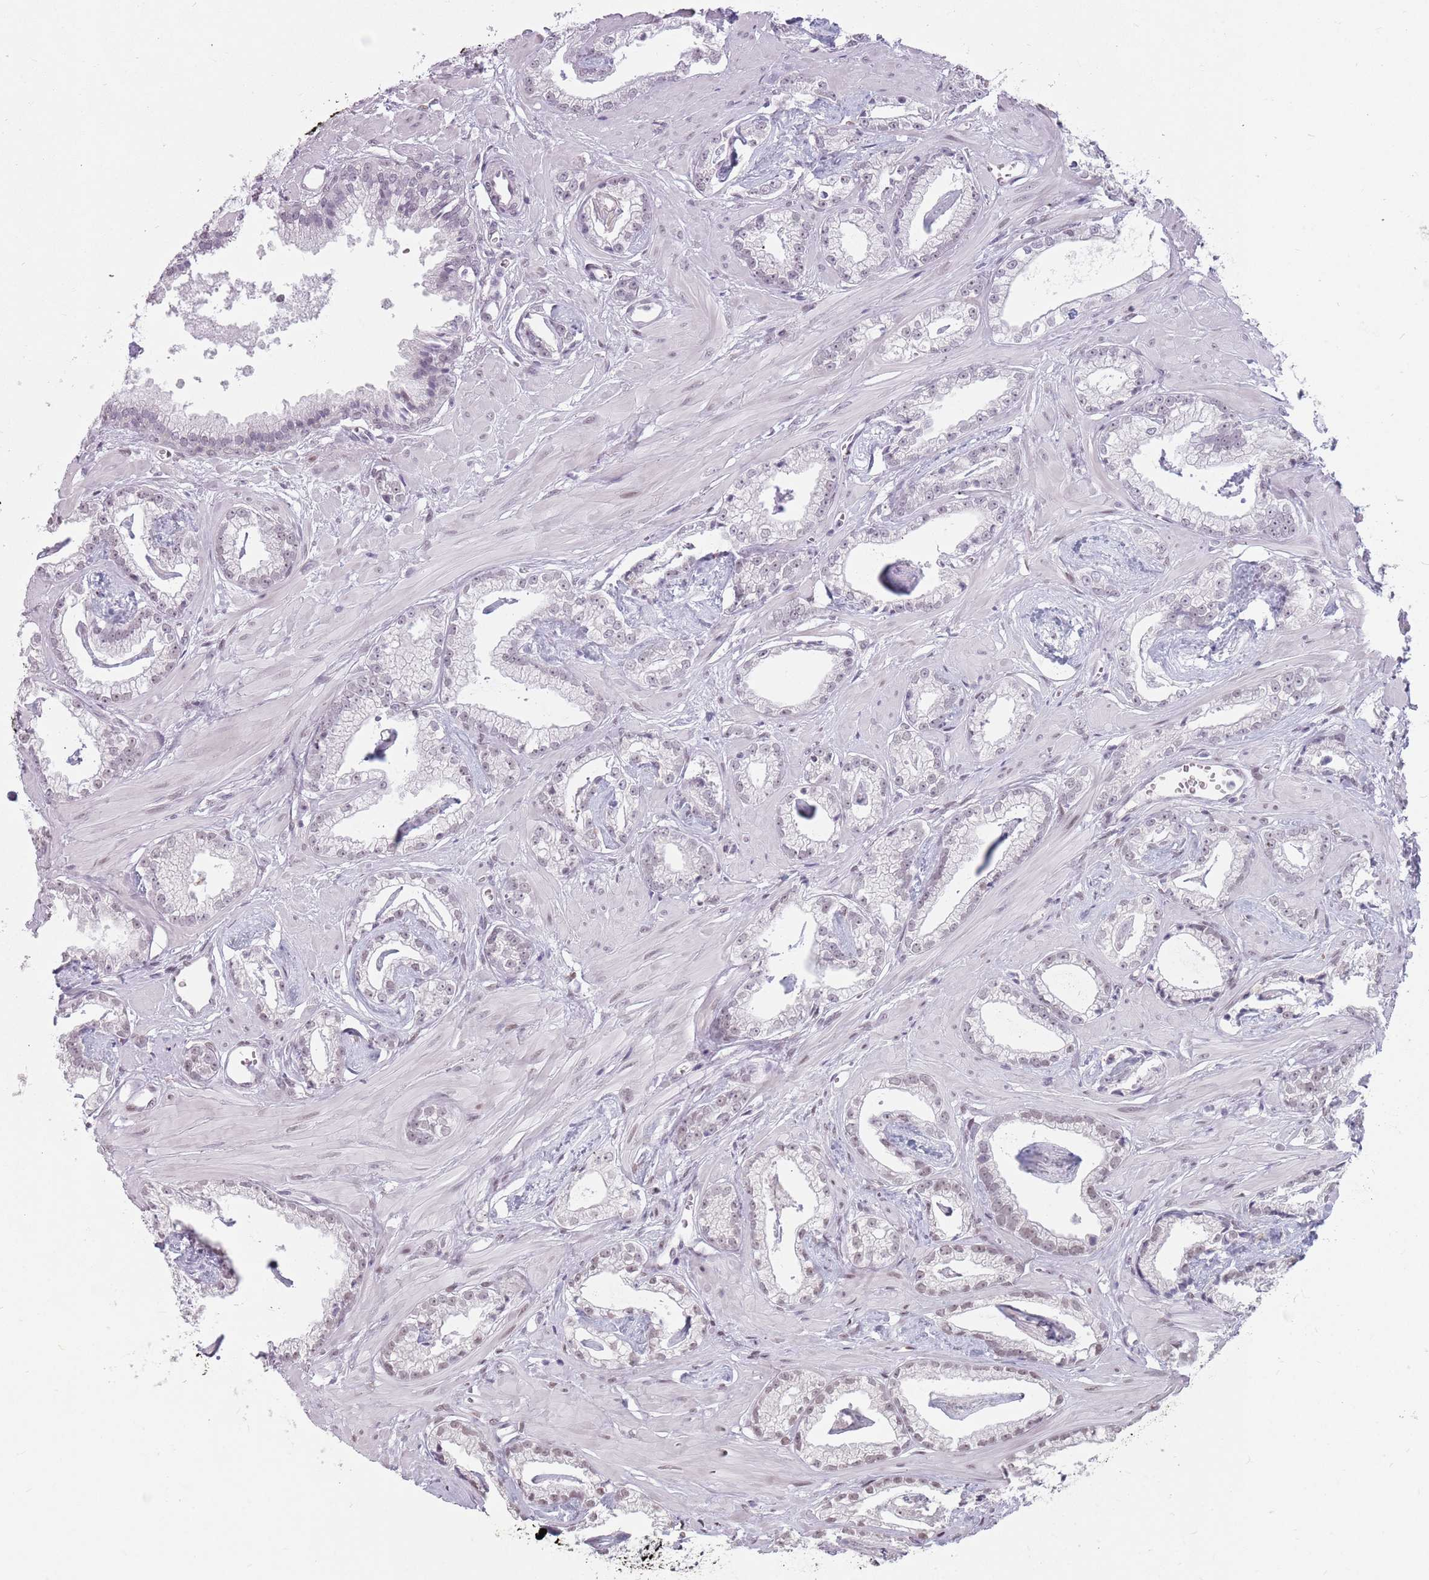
{"staining": {"intensity": "negative", "quantity": "none", "location": "none"}, "tissue": "prostate cancer", "cell_type": "Tumor cells", "image_type": "cancer", "snomed": [{"axis": "morphology", "description": "Adenocarcinoma, Low grade"}, {"axis": "topography", "description": "Prostate"}], "caption": "High magnification brightfield microscopy of adenocarcinoma (low-grade) (prostate) stained with DAB (3,3'-diaminobenzidine) (brown) and counterstained with hematoxylin (blue): tumor cells show no significant positivity. Nuclei are stained in blue.", "gene": "PTCHD1", "patient": {"sex": "male", "age": 60}}